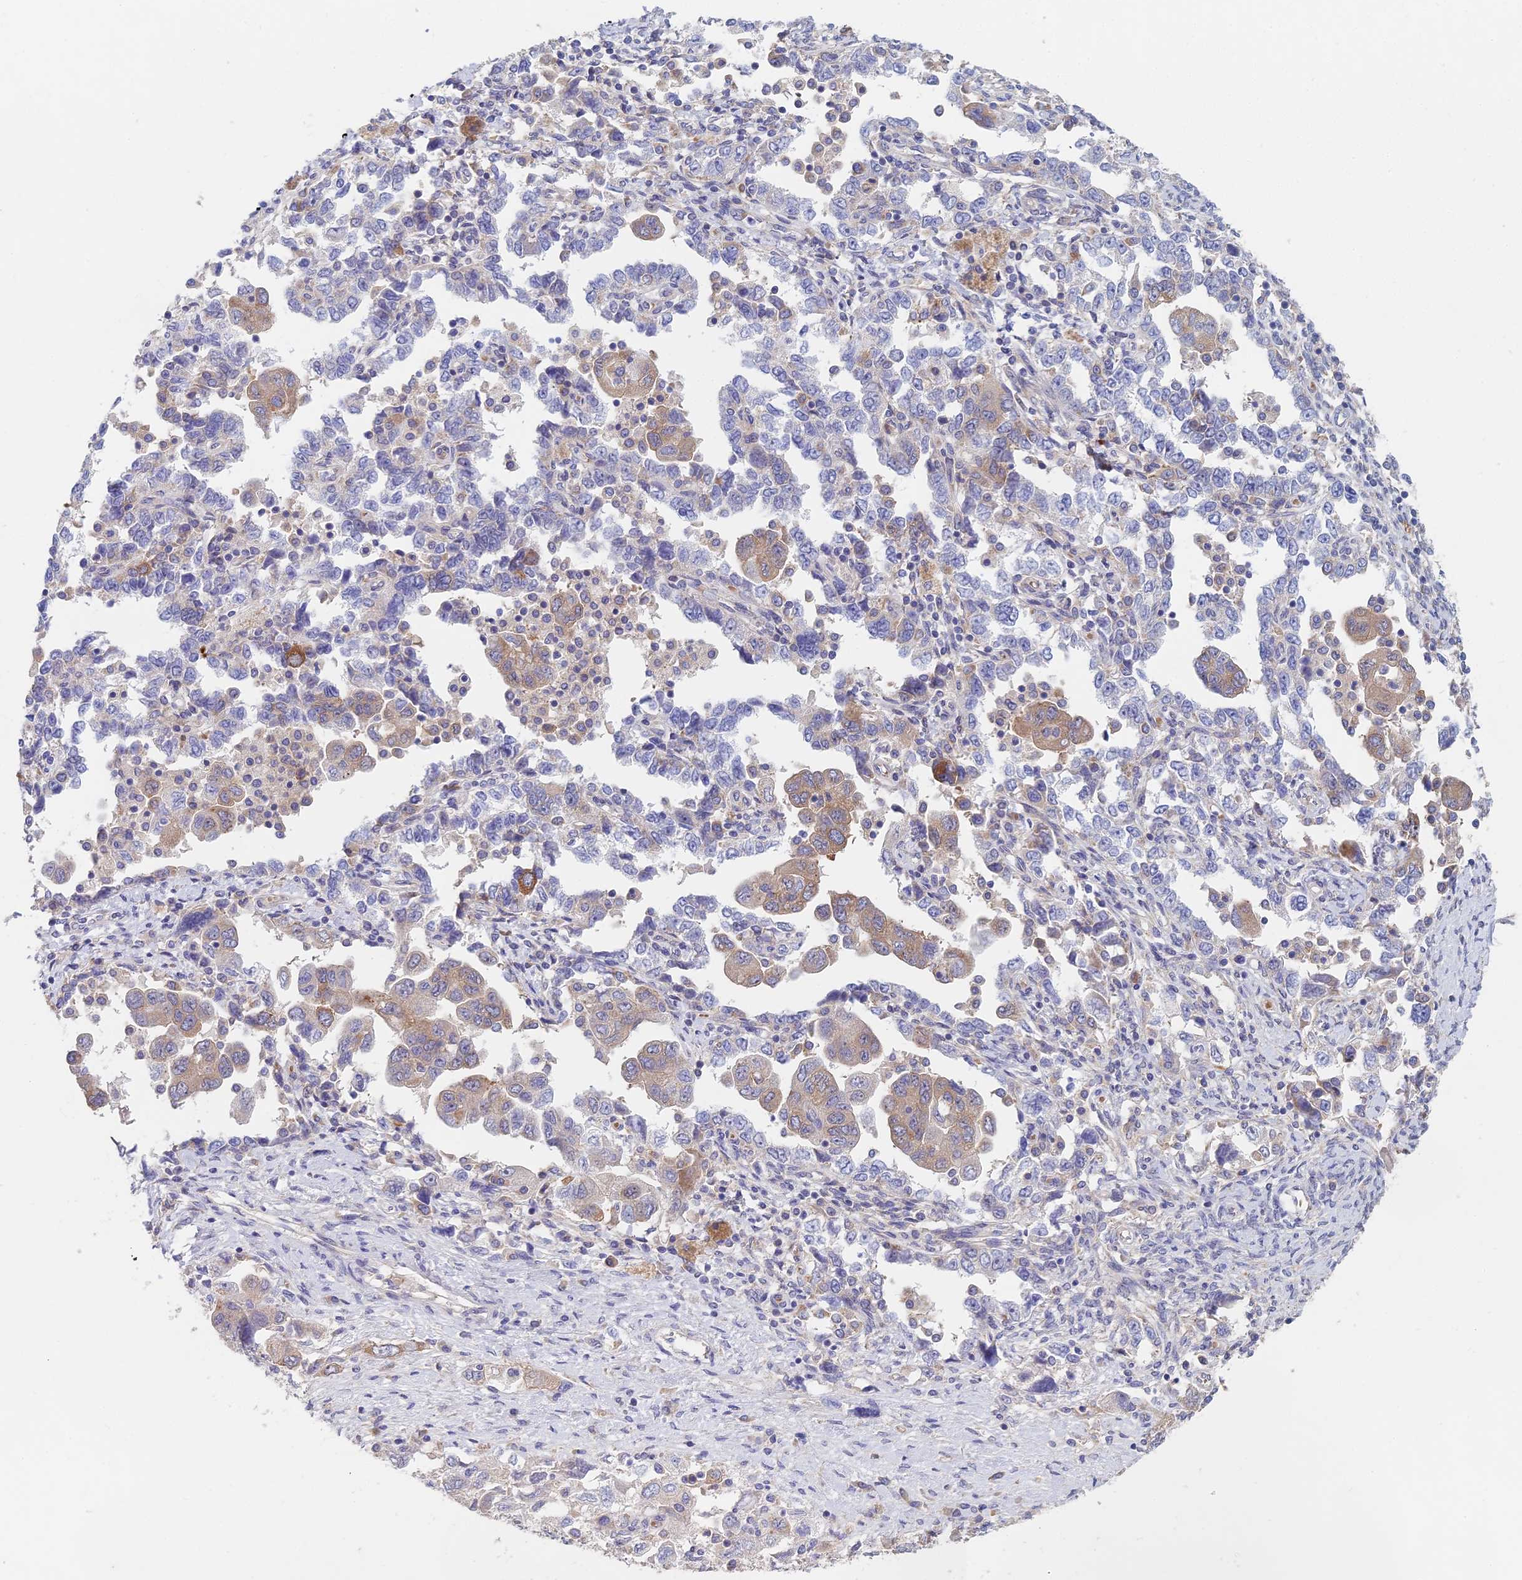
{"staining": {"intensity": "weak", "quantity": "25%-75%", "location": "cytoplasmic/membranous"}, "tissue": "ovarian cancer", "cell_type": "Tumor cells", "image_type": "cancer", "snomed": [{"axis": "morphology", "description": "Carcinoma, NOS"}, {"axis": "morphology", "description": "Cystadenocarcinoma, serous, NOS"}, {"axis": "topography", "description": "Ovary"}], "caption": "A brown stain shows weak cytoplasmic/membranous positivity of a protein in ovarian cancer (serous cystadenocarcinoma) tumor cells. (Stains: DAB (3,3'-diaminobenzidine) in brown, nuclei in blue, Microscopy: brightfield microscopy at high magnification).", "gene": "ELOF1", "patient": {"sex": "female", "age": 69}}